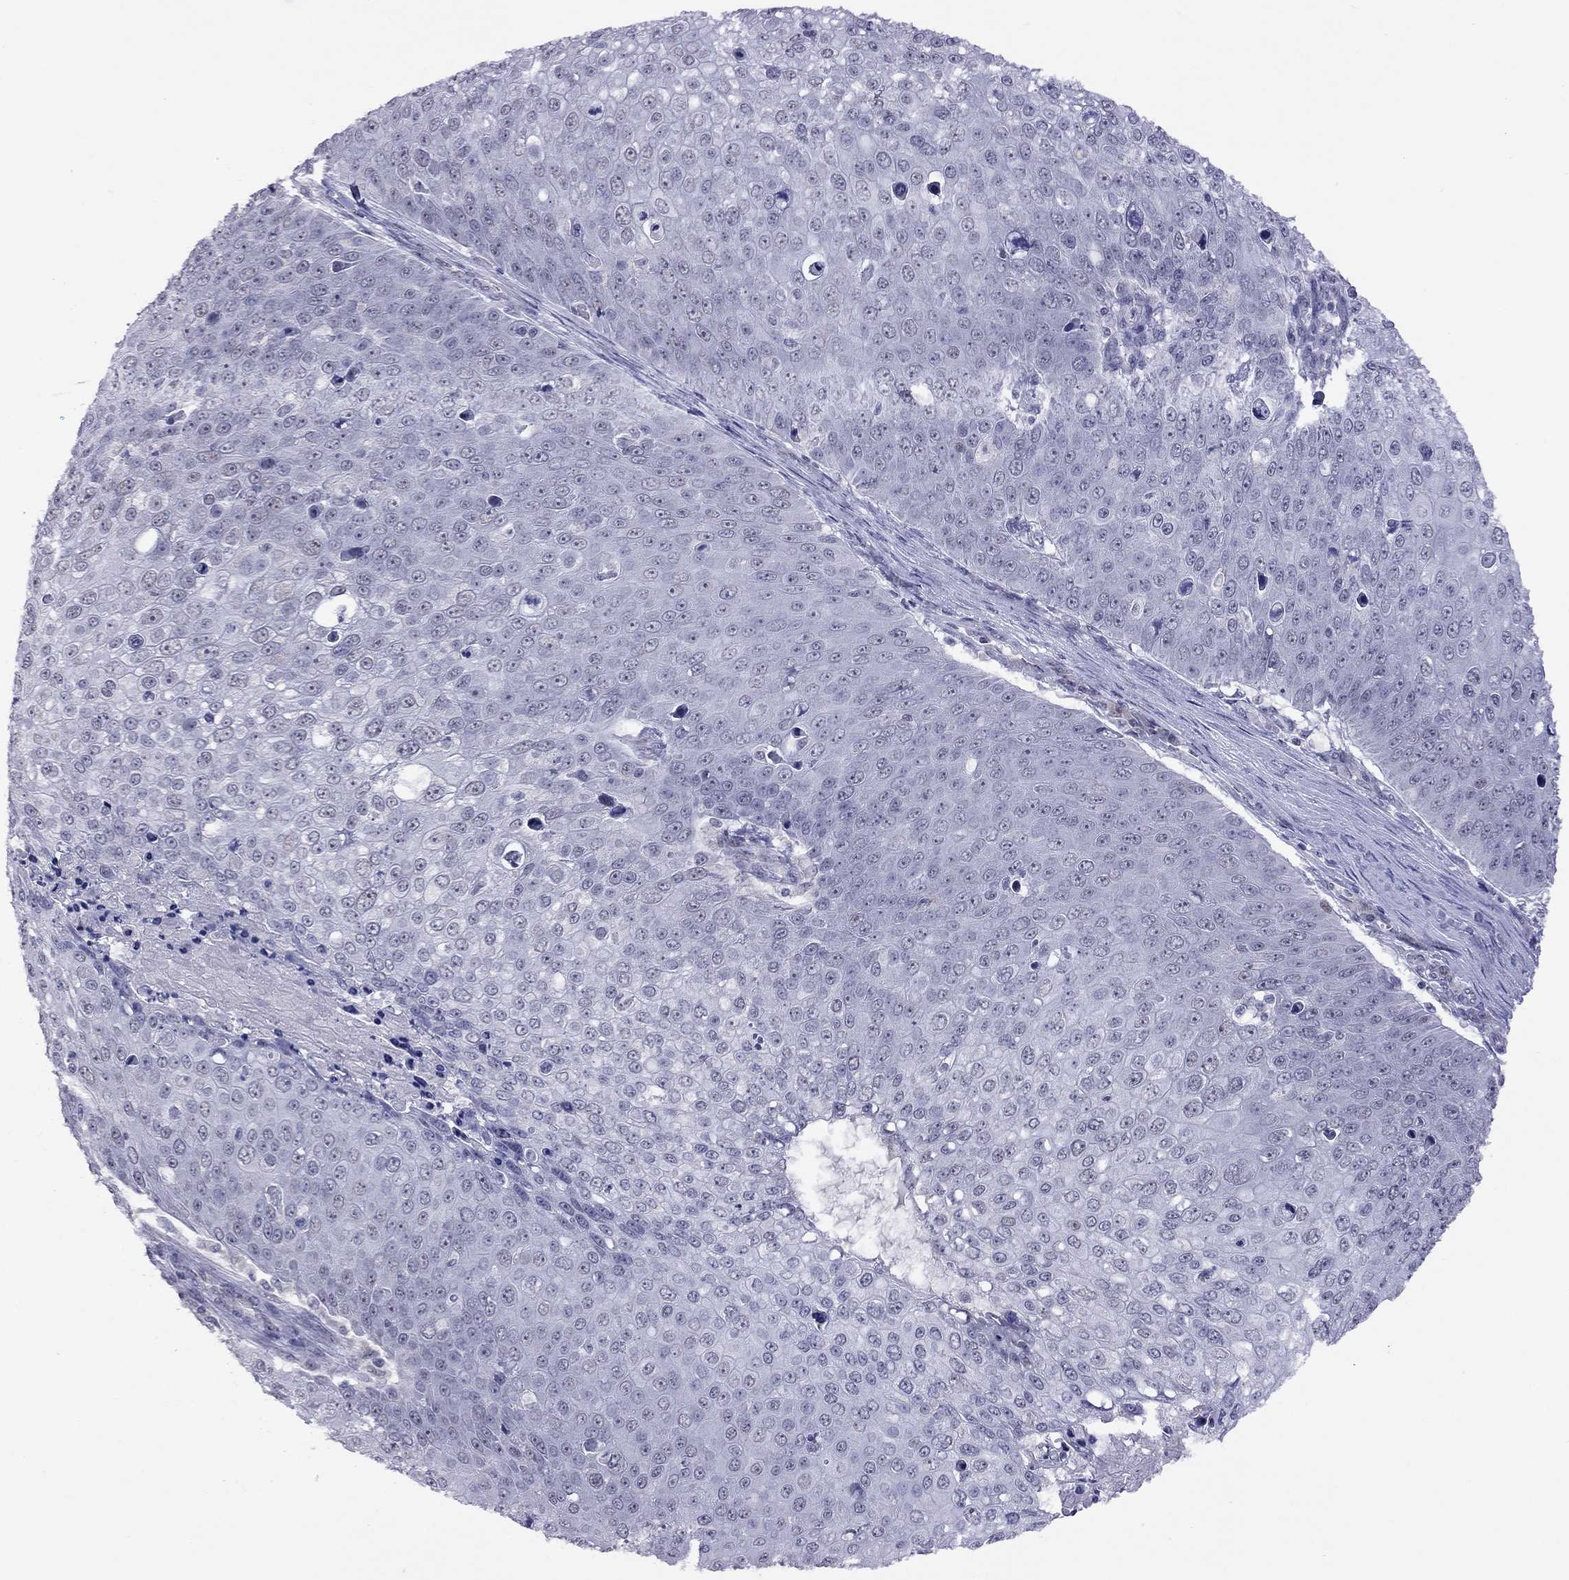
{"staining": {"intensity": "negative", "quantity": "none", "location": "none"}, "tissue": "skin cancer", "cell_type": "Tumor cells", "image_type": "cancer", "snomed": [{"axis": "morphology", "description": "Squamous cell carcinoma, NOS"}, {"axis": "topography", "description": "Skin"}], "caption": "High magnification brightfield microscopy of skin cancer stained with DAB (3,3'-diaminobenzidine) (brown) and counterstained with hematoxylin (blue): tumor cells show no significant staining.", "gene": "HES5", "patient": {"sex": "male", "age": 71}}